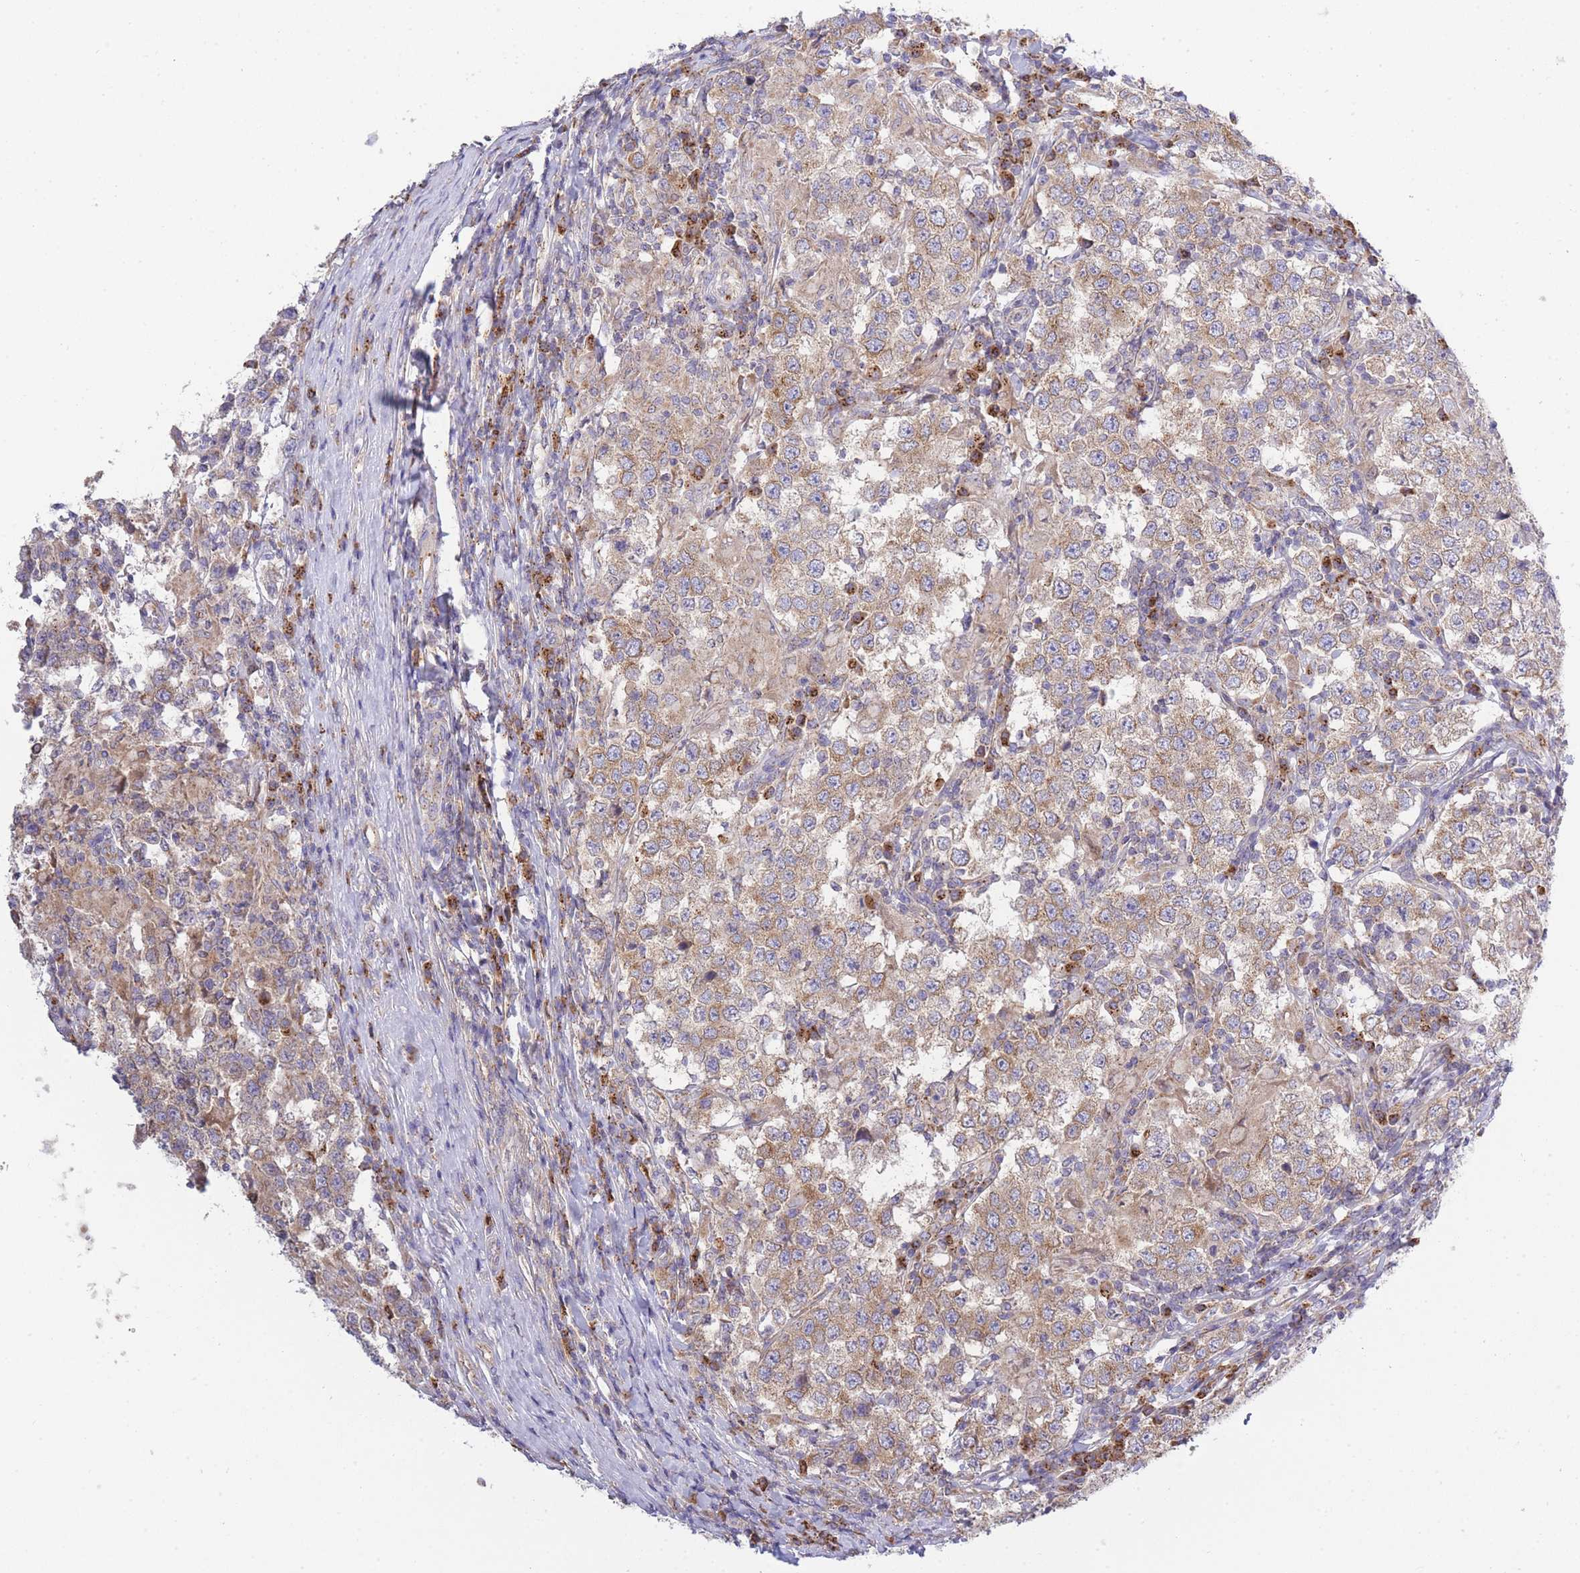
{"staining": {"intensity": "moderate", "quantity": "25%-75%", "location": "cytoplasmic/membranous"}, "tissue": "testis cancer", "cell_type": "Tumor cells", "image_type": "cancer", "snomed": [{"axis": "morphology", "description": "Seminoma, NOS"}, {"axis": "morphology", "description": "Carcinoma, Embryonal, NOS"}, {"axis": "topography", "description": "Testis"}], "caption": "Seminoma (testis) was stained to show a protein in brown. There is medium levels of moderate cytoplasmic/membranous positivity in about 25%-75% of tumor cells.", "gene": "COPG2", "patient": {"sex": "male", "age": 41}}